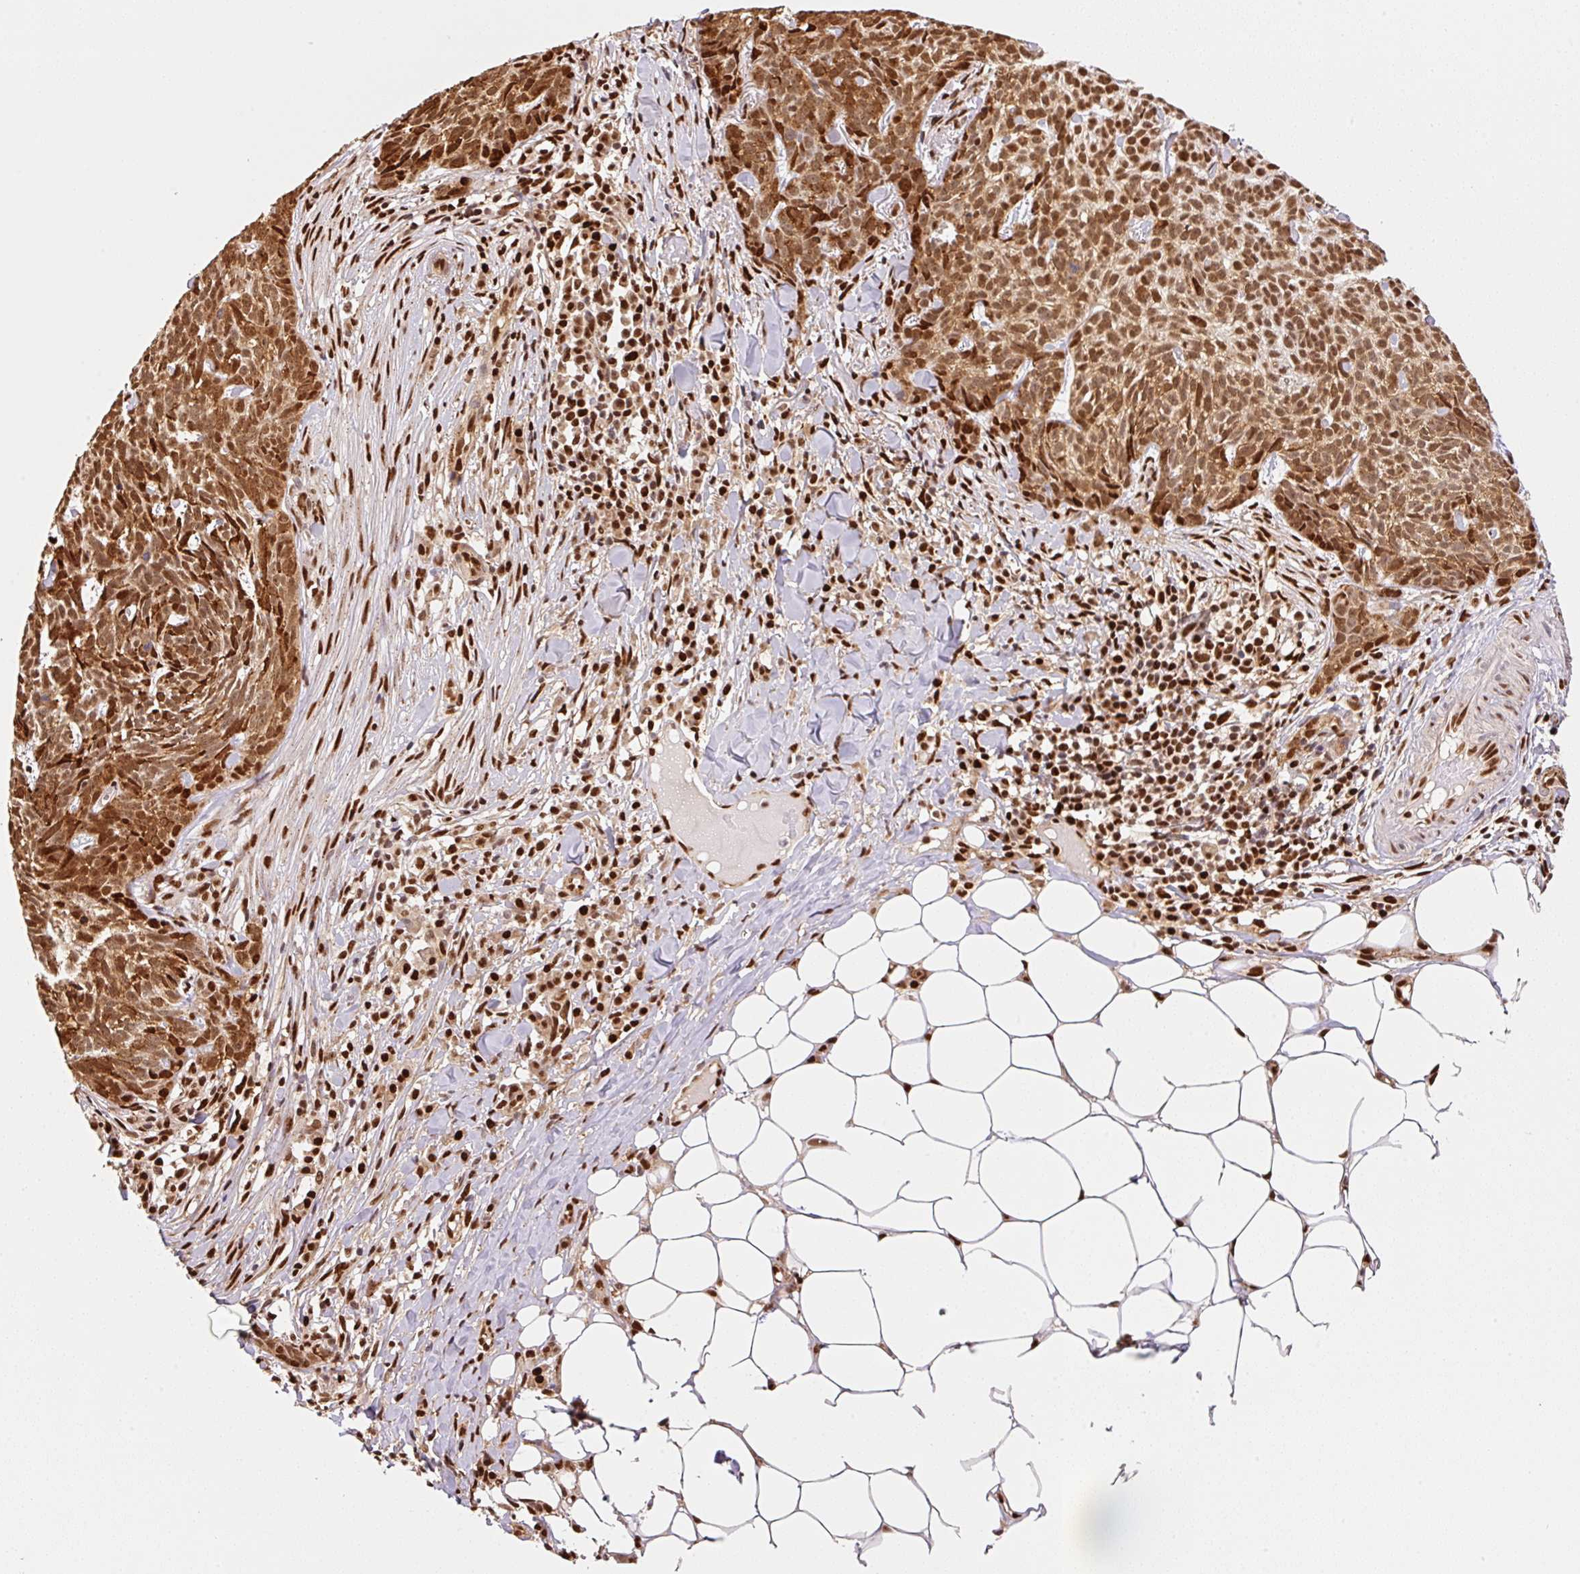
{"staining": {"intensity": "moderate", "quantity": ">75%", "location": "cytoplasmic/membranous,nuclear"}, "tissue": "skin cancer", "cell_type": "Tumor cells", "image_type": "cancer", "snomed": [{"axis": "morphology", "description": "Basal cell carcinoma"}, {"axis": "topography", "description": "Skin"}], "caption": "Human skin cancer (basal cell carcinoma) stained for a protein (brown) exhibits moderate cytoplasmic/membranous and nuclear positive positivity in about >75% of tumor cells.", "gene": "GPR139", "patient": {"sex": "female", "age": 93}}